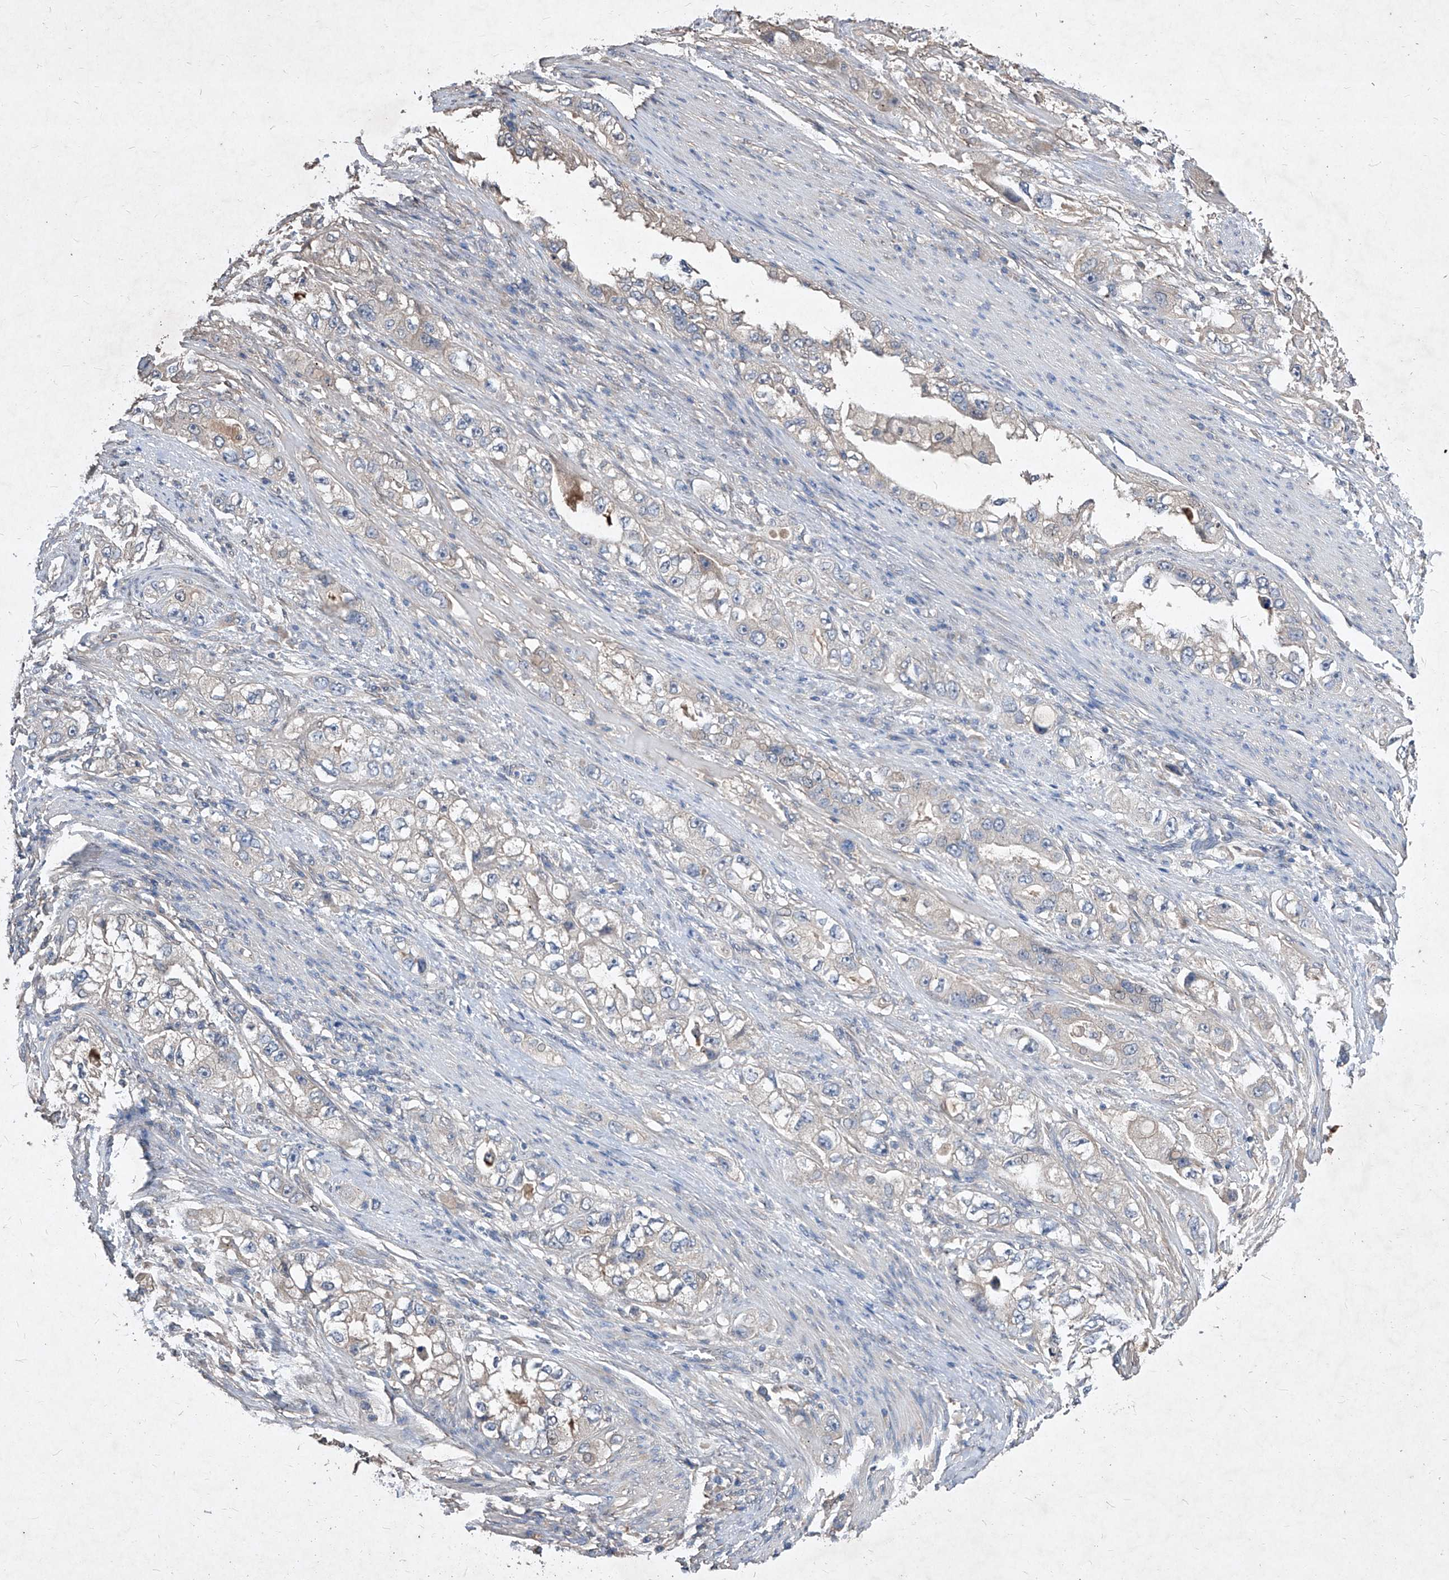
{"staining": {"intensity": "negative", "quantity": "none", "location": "none"}, "tissue": "stomach cancer", "cell_type": "Tumor cells", "image_type": "cancer", "snomed": [{"axis": "morphology", "description": "Adenocarcinoma, NOS"}, {"axis": "topography", "description": "Stomach, lower"}], "caption": "Human stomach cancer (adenocarcinoma) stained for a protein using immunohistochemistry displays no staining in tumor cells.", "gene": "SYNGR1", "patient": {"sex": "female", "age": 93}}